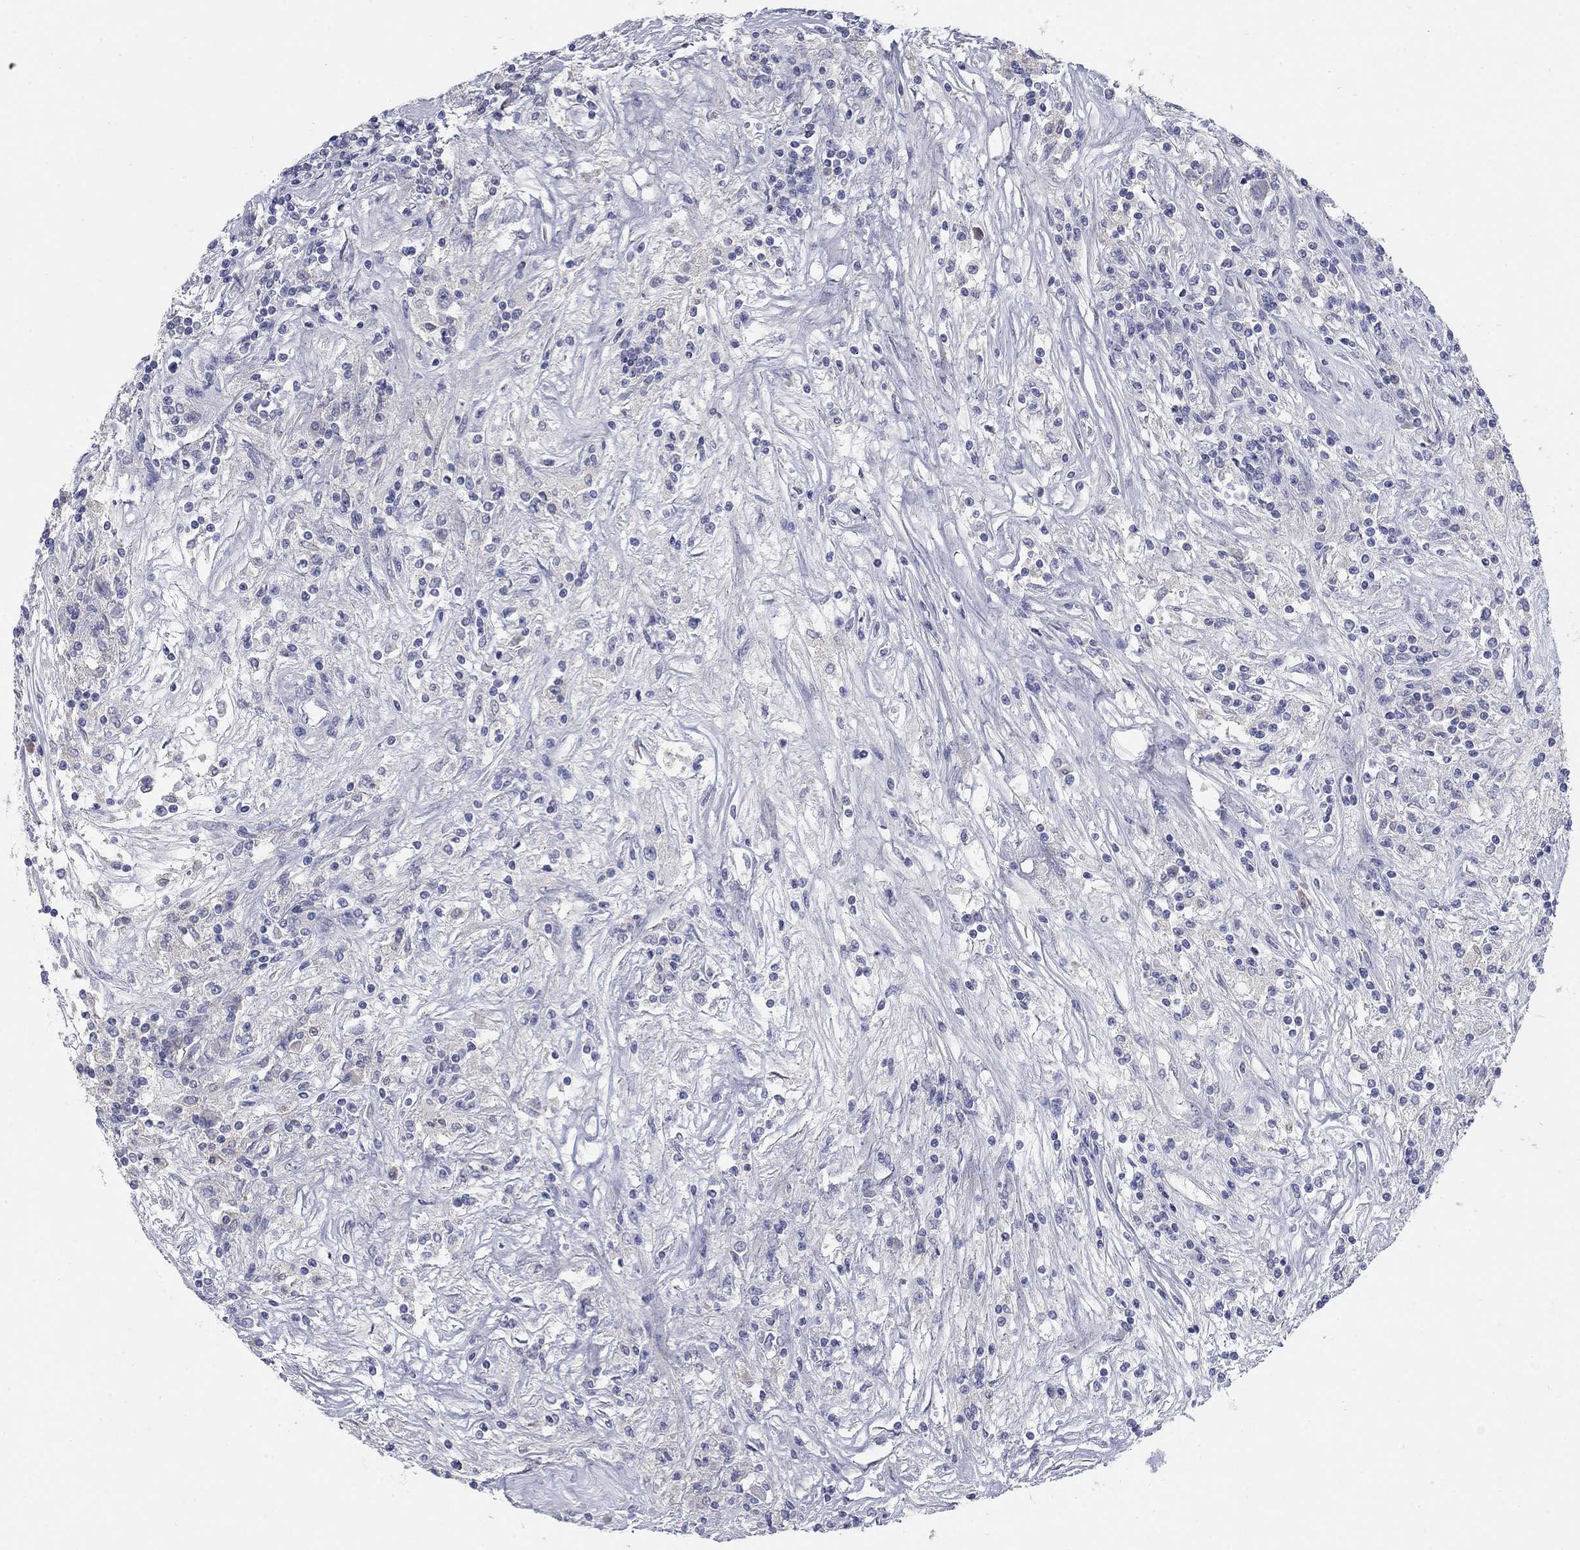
{"staining": {"intensity": "negative", "quantity": "none", "location": "none"}, "tissue": "renal cancer", "cell_type": "Tumor cells", "image_type": "cancer", "snomed": [{"axis": "morphology", "description": "Adenocarcinoma, NOS"}, {"axis": "topography", "description": "Kidney"}], "caption": "Renal cancer was stained to show a protein in brown. There is no significant expression in tumor cells.", "gene": "TMEM249", "patient": {"sex": "female", "age": 67}}